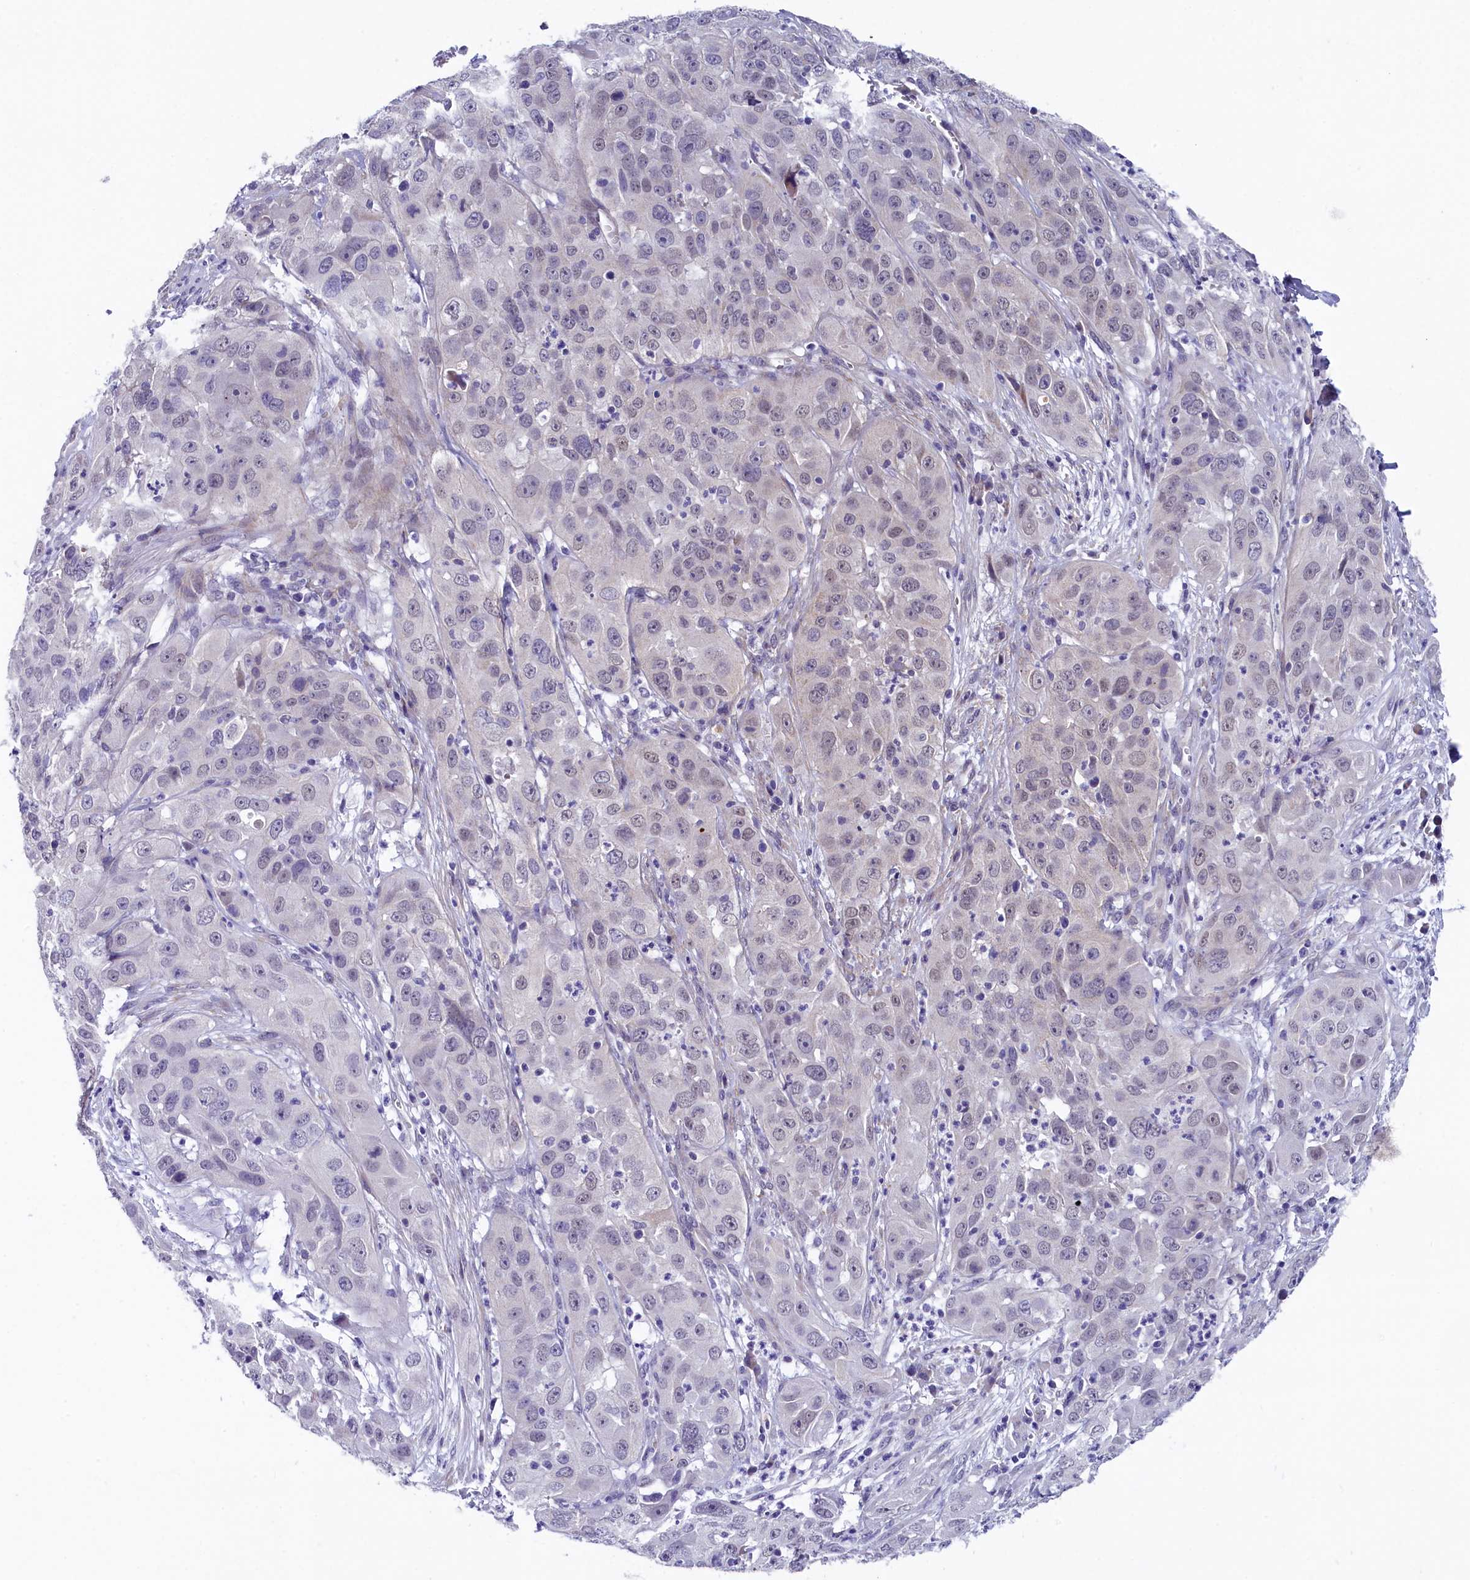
{"staining": {"intensity": "negative", "quantity": "none", "location": "none"}, "tissue": "cervical cancer", "cell_type": "Tumor cells", "image_type": "cancer", "snomed": [{"axis": "morphology", "description": "Squamous cell carcinoma, NOS"}, {"axis": "topography", "description": "Cervix"}], "caption": "Protein analysis of cervical cancer demonstrates no significant expression in tumor cells.", "gene": "SLC39A6", "patient": {"sex": "female", "age": 32}}